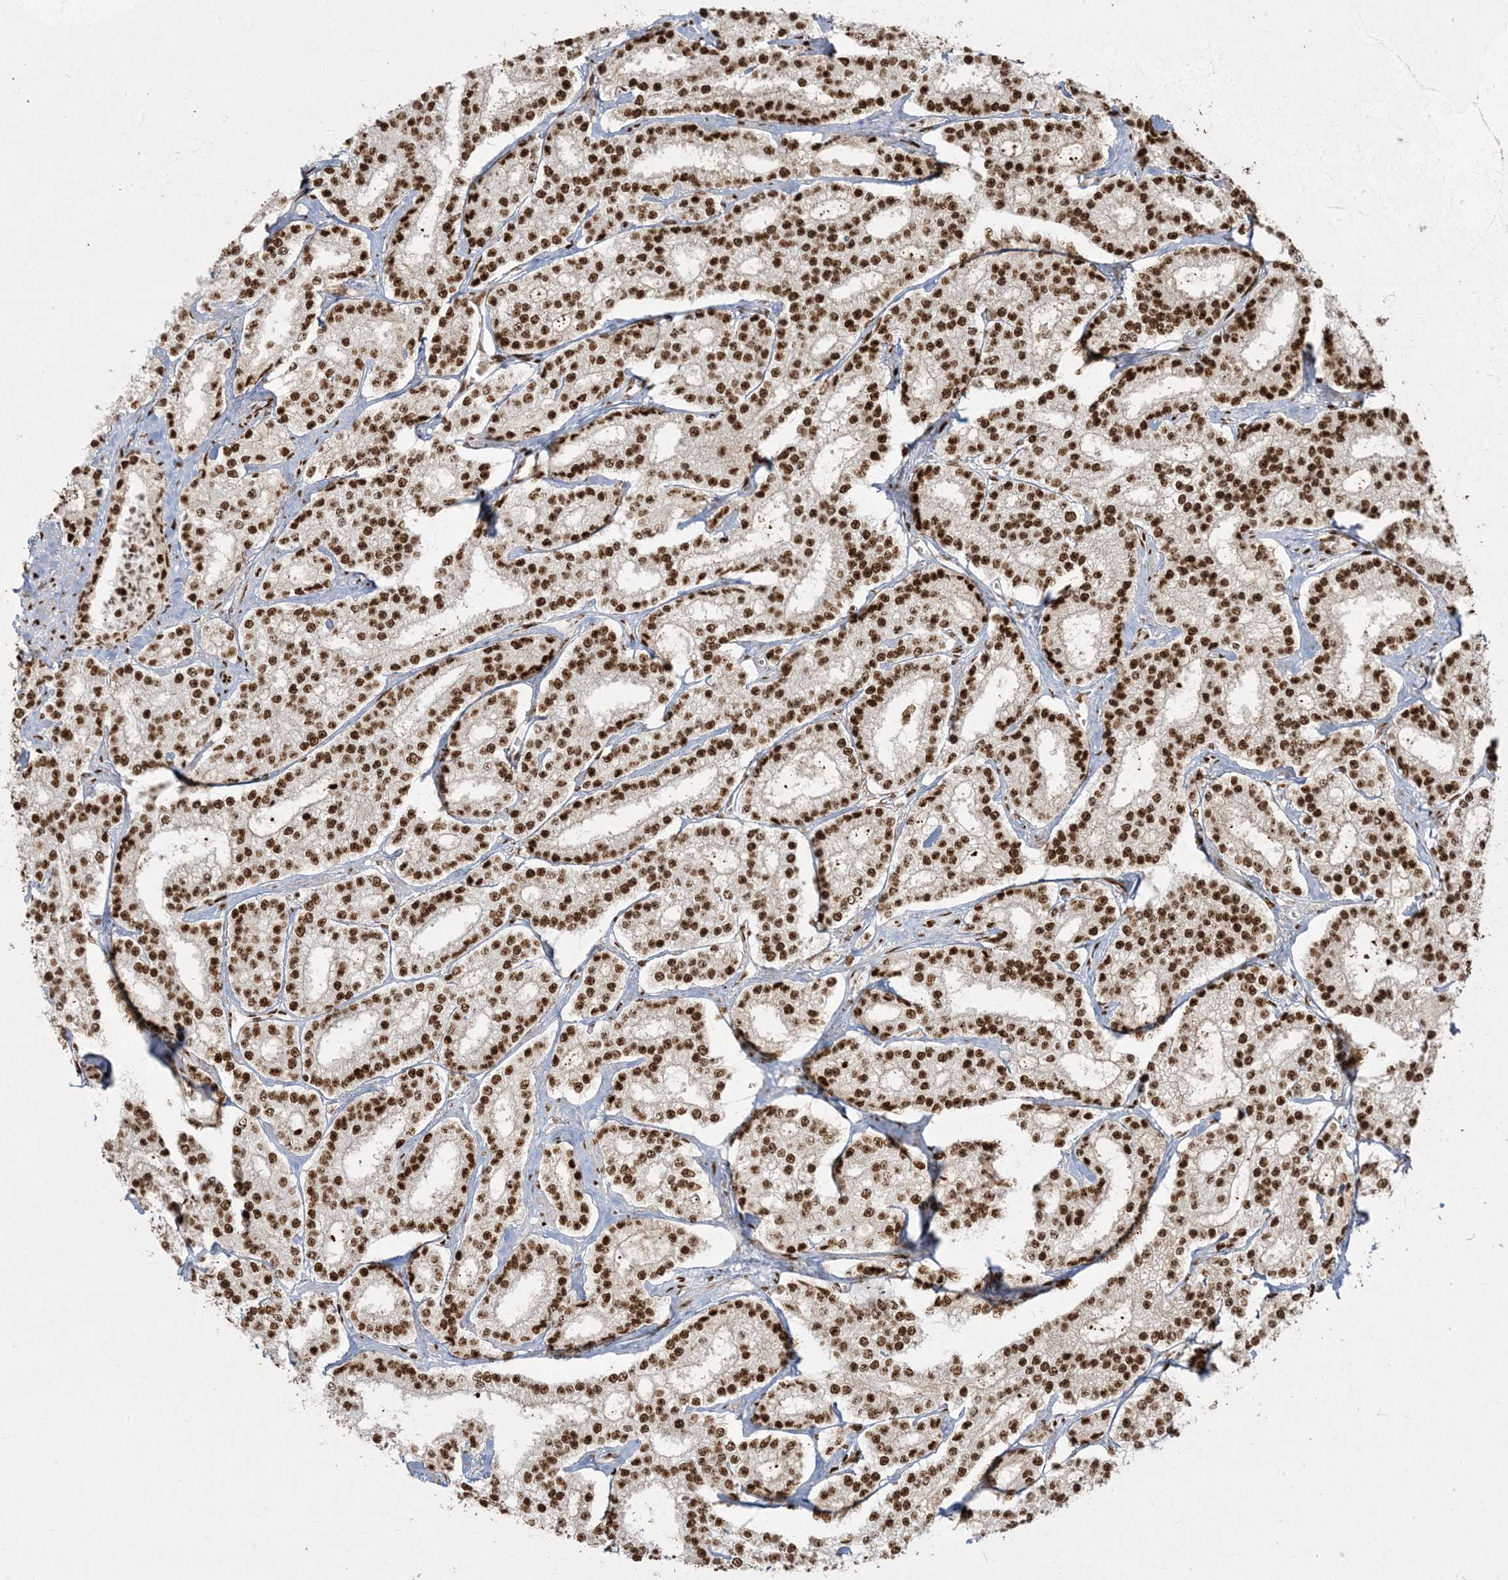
{"staining": {"intensity": "strong", "quantity": ">75%", "location": "nuclear"}, "tissue": "prostate cancer", "cell_type": "Tumor cells", "image_type": "cancer", "snomed": [{"axis": "morphology", "description": "Normal tissue, NOS"}, {"axis": "morphology", "description": "Adenocarcinoma, High grade"}, {"axis": "topography", "description": "Prostate"}], "caption": "Immunohistochemical staining of human prostate cancer (adenocarcinoma (high-grade)) reveals strong nuclear protein staining in about >75% of tumor cells.", "gene": "RBM10", "patient": {"sex": "male", "age": 83}}